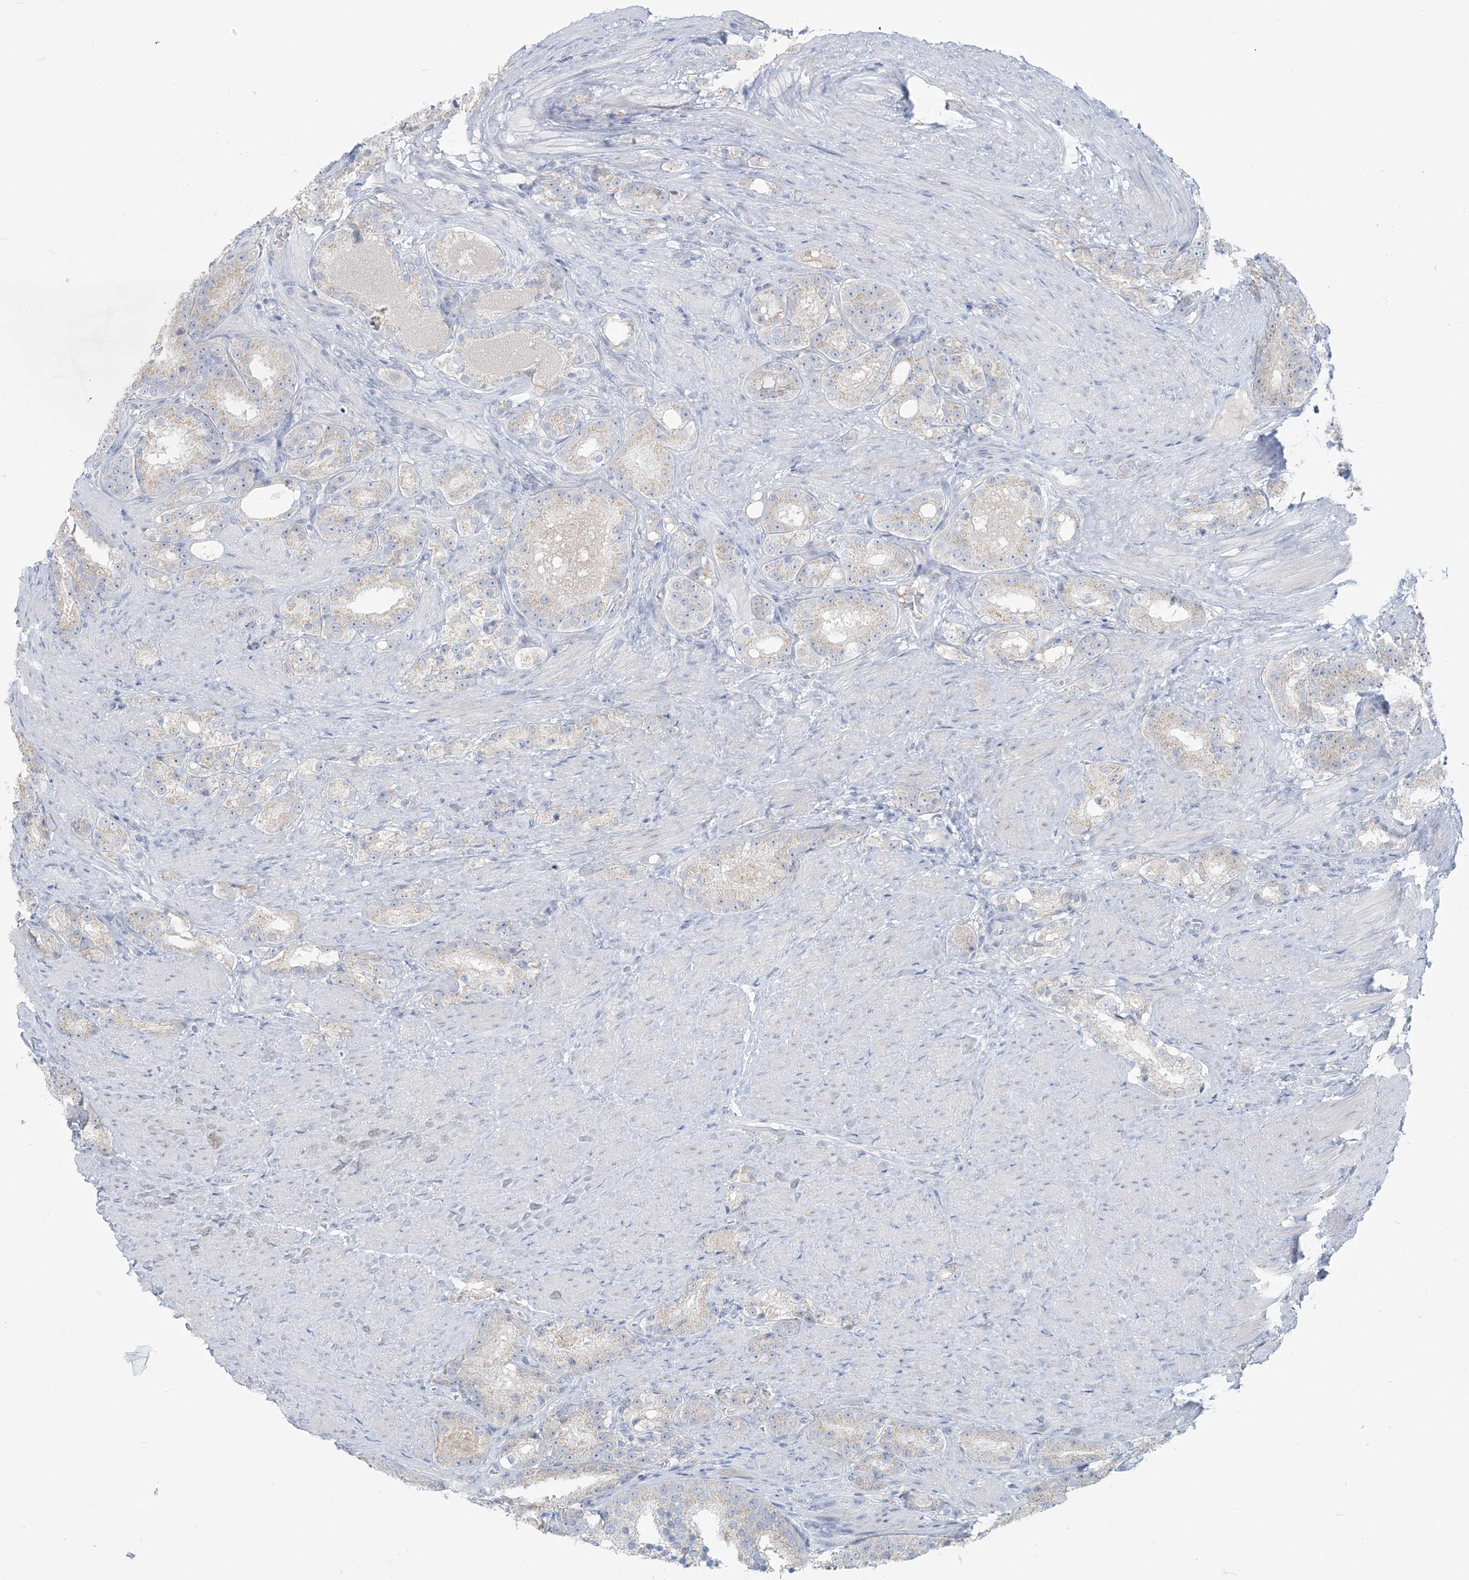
{"staining": {"intensity": "weak", "quantity": "<25%", "location": "cytoplasmic/membranous"}, "tissue": "prostate cancer", "cell_type": "Tumor cells", "image_type": "cancer", "snomed": [{"axis": "morphology", "description": "Adenocarcinoma, High grade"}, {"axis": "topography", "description": "Prostate"}], "caption": "There is no significant staining in tumor cells of adenocarcinoma (high-grade) (prostate).", "gene": "SCML1", "patient": {"sex": "male", "age": 60}}